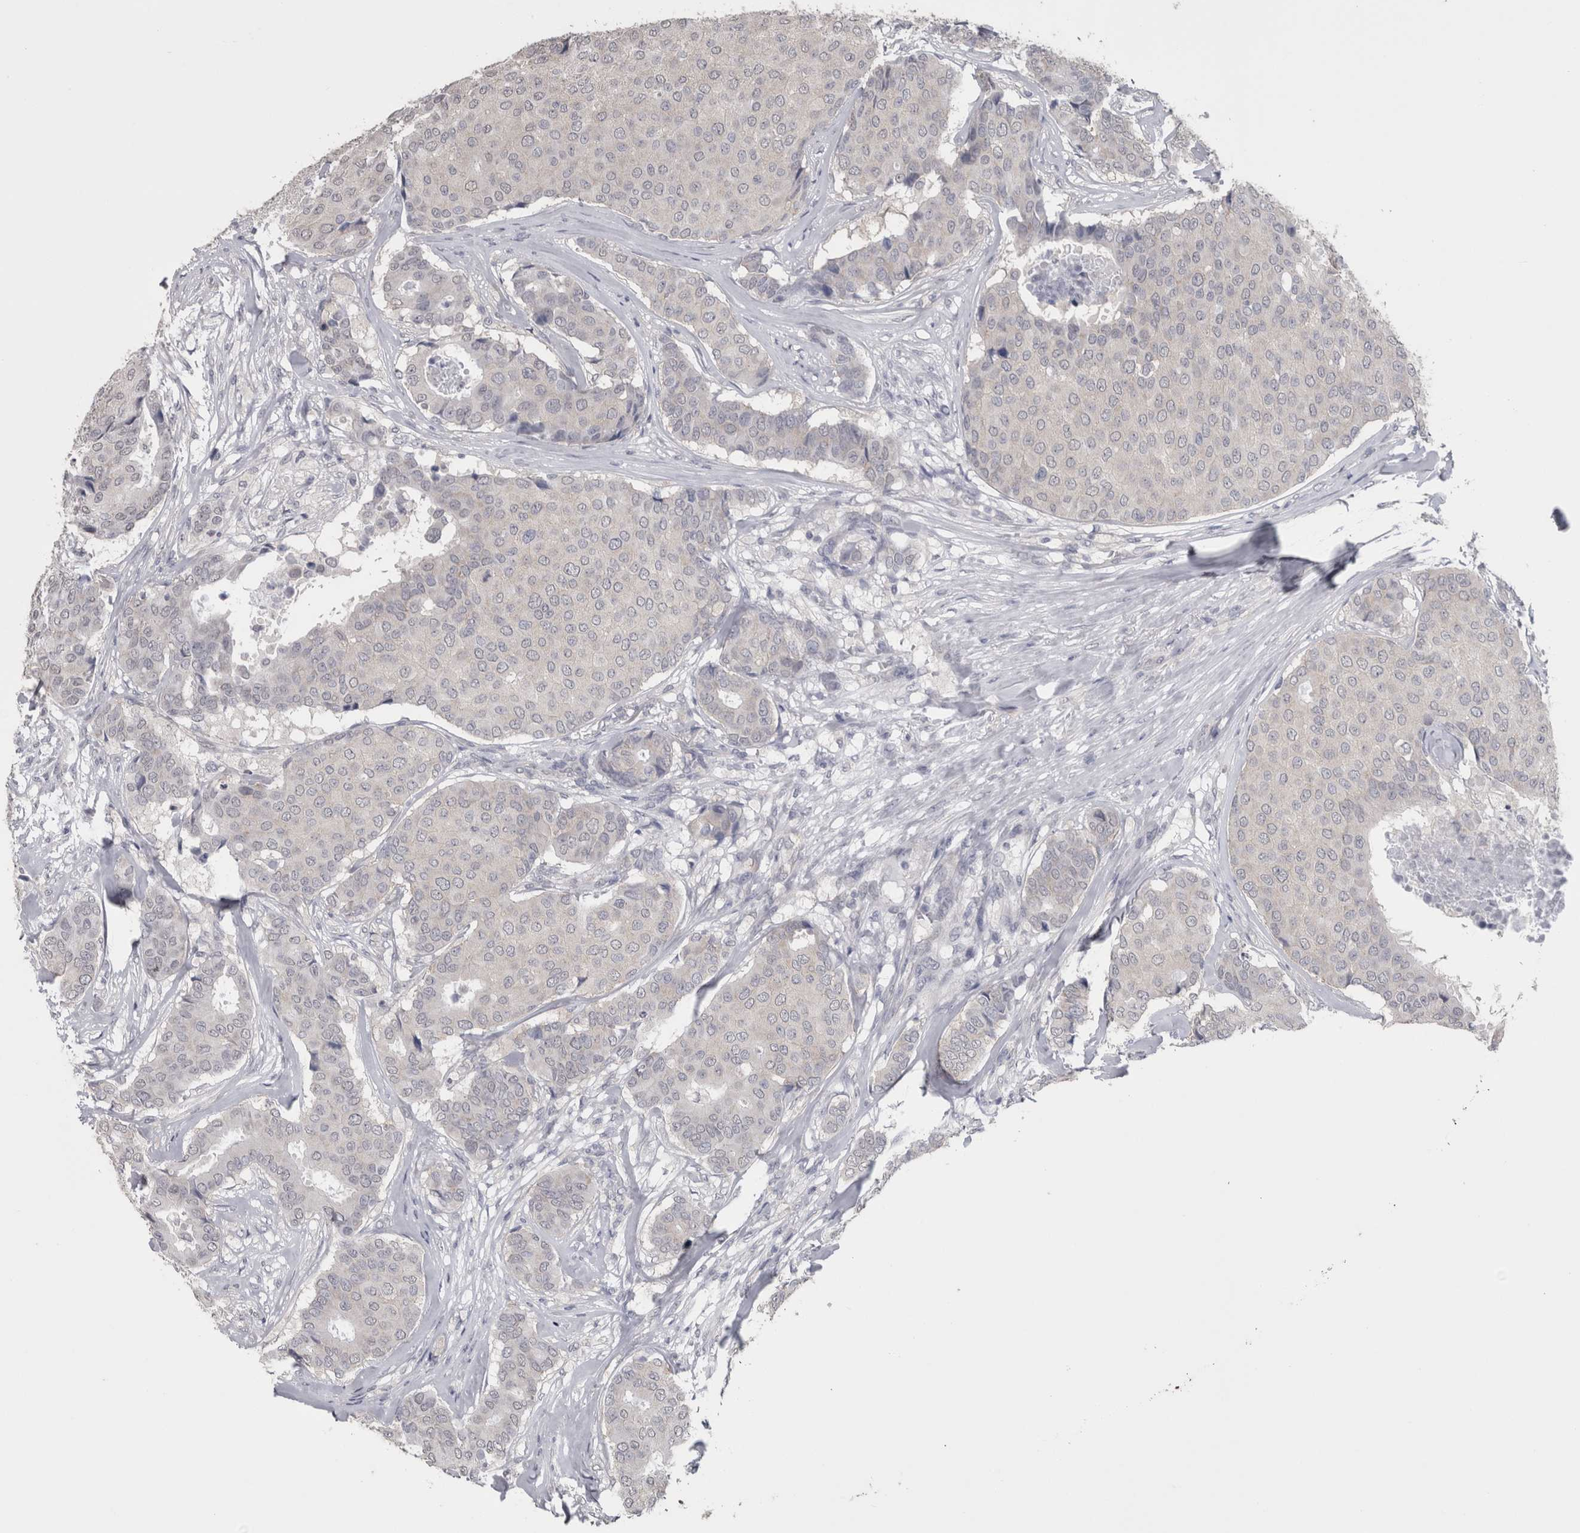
{"staining": {"intensity": "negative", "quantity": "none", "location": "none"}, "tissue": "breast cancer", "cell_type": "Tumor cells", "image_type": "cancer", "snomed": [{"axis": "morphology", "description": "Duct carcinoma"}, {"axis": "topography", "description": "Breast"}], "caption": "Photomicrograph shows no protein positivity in tumor cells of breast cancer (infiltrating ductal carcinoma) tissue.", "gene": "DDX6", "patient": {"sex": "female", "age": 75}}